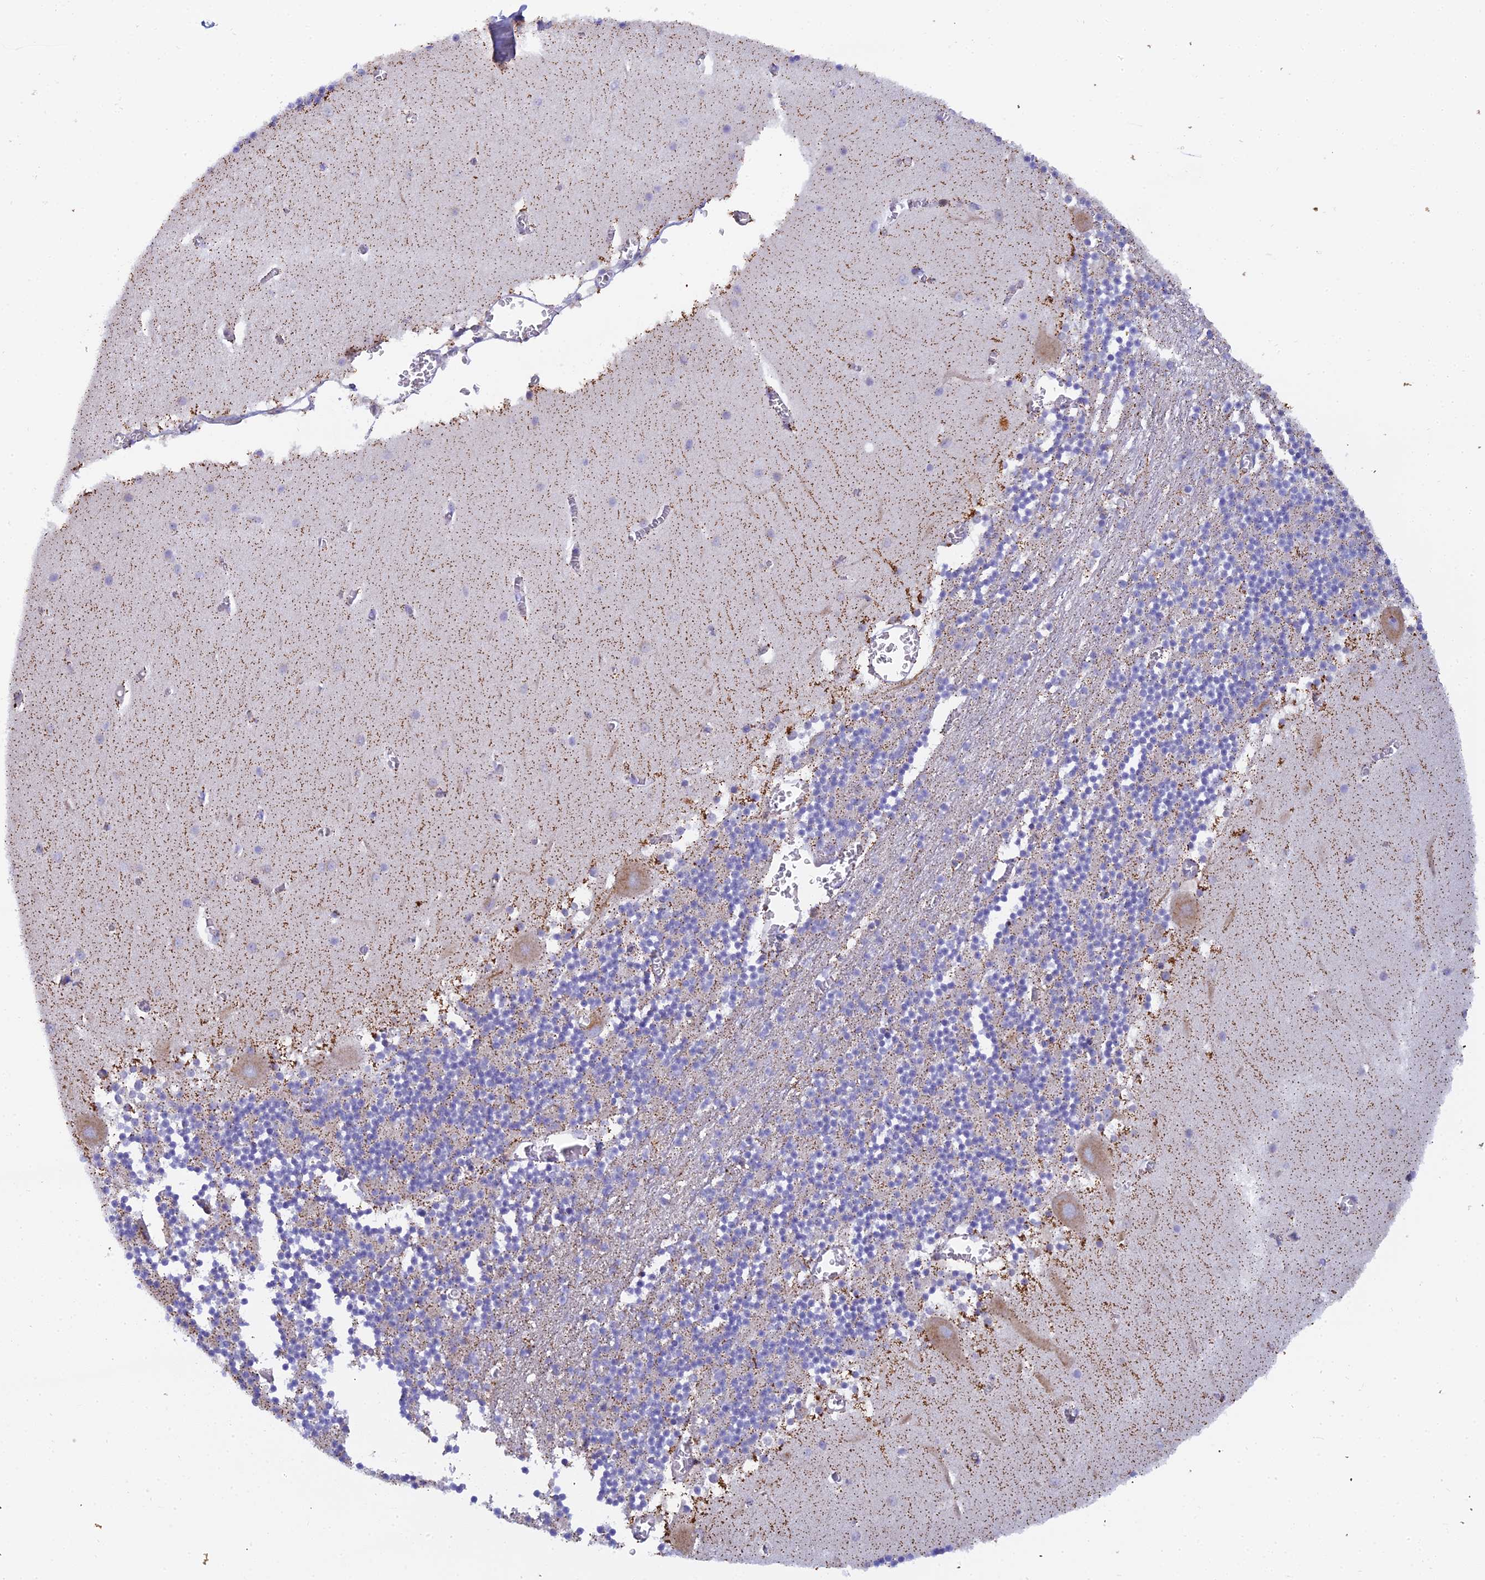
{"staining": {"intensity": "weak", "quantity": "25%-75%", "location": "cytoplasmic/membranous"}, "tissue": "cerebellum", "cell_type": "Cells in granular layer", "image_type": "normal", "snomed": [{"axis": "morphology", "description": "Normal tissue, NOS"}, {"axis": "topography", "description": "Cerebellum"}], "caption": "Cells in granular layer exhibit low levels of weak cytoplasmic/membranous staining in approximately 25%-75% of cells in benign cerebellum. (brown staining indicates protein expression, while blue staining denotes nuclei).", "gene": "CLCN7", "patient": {"sex": "female", "age": 28}}